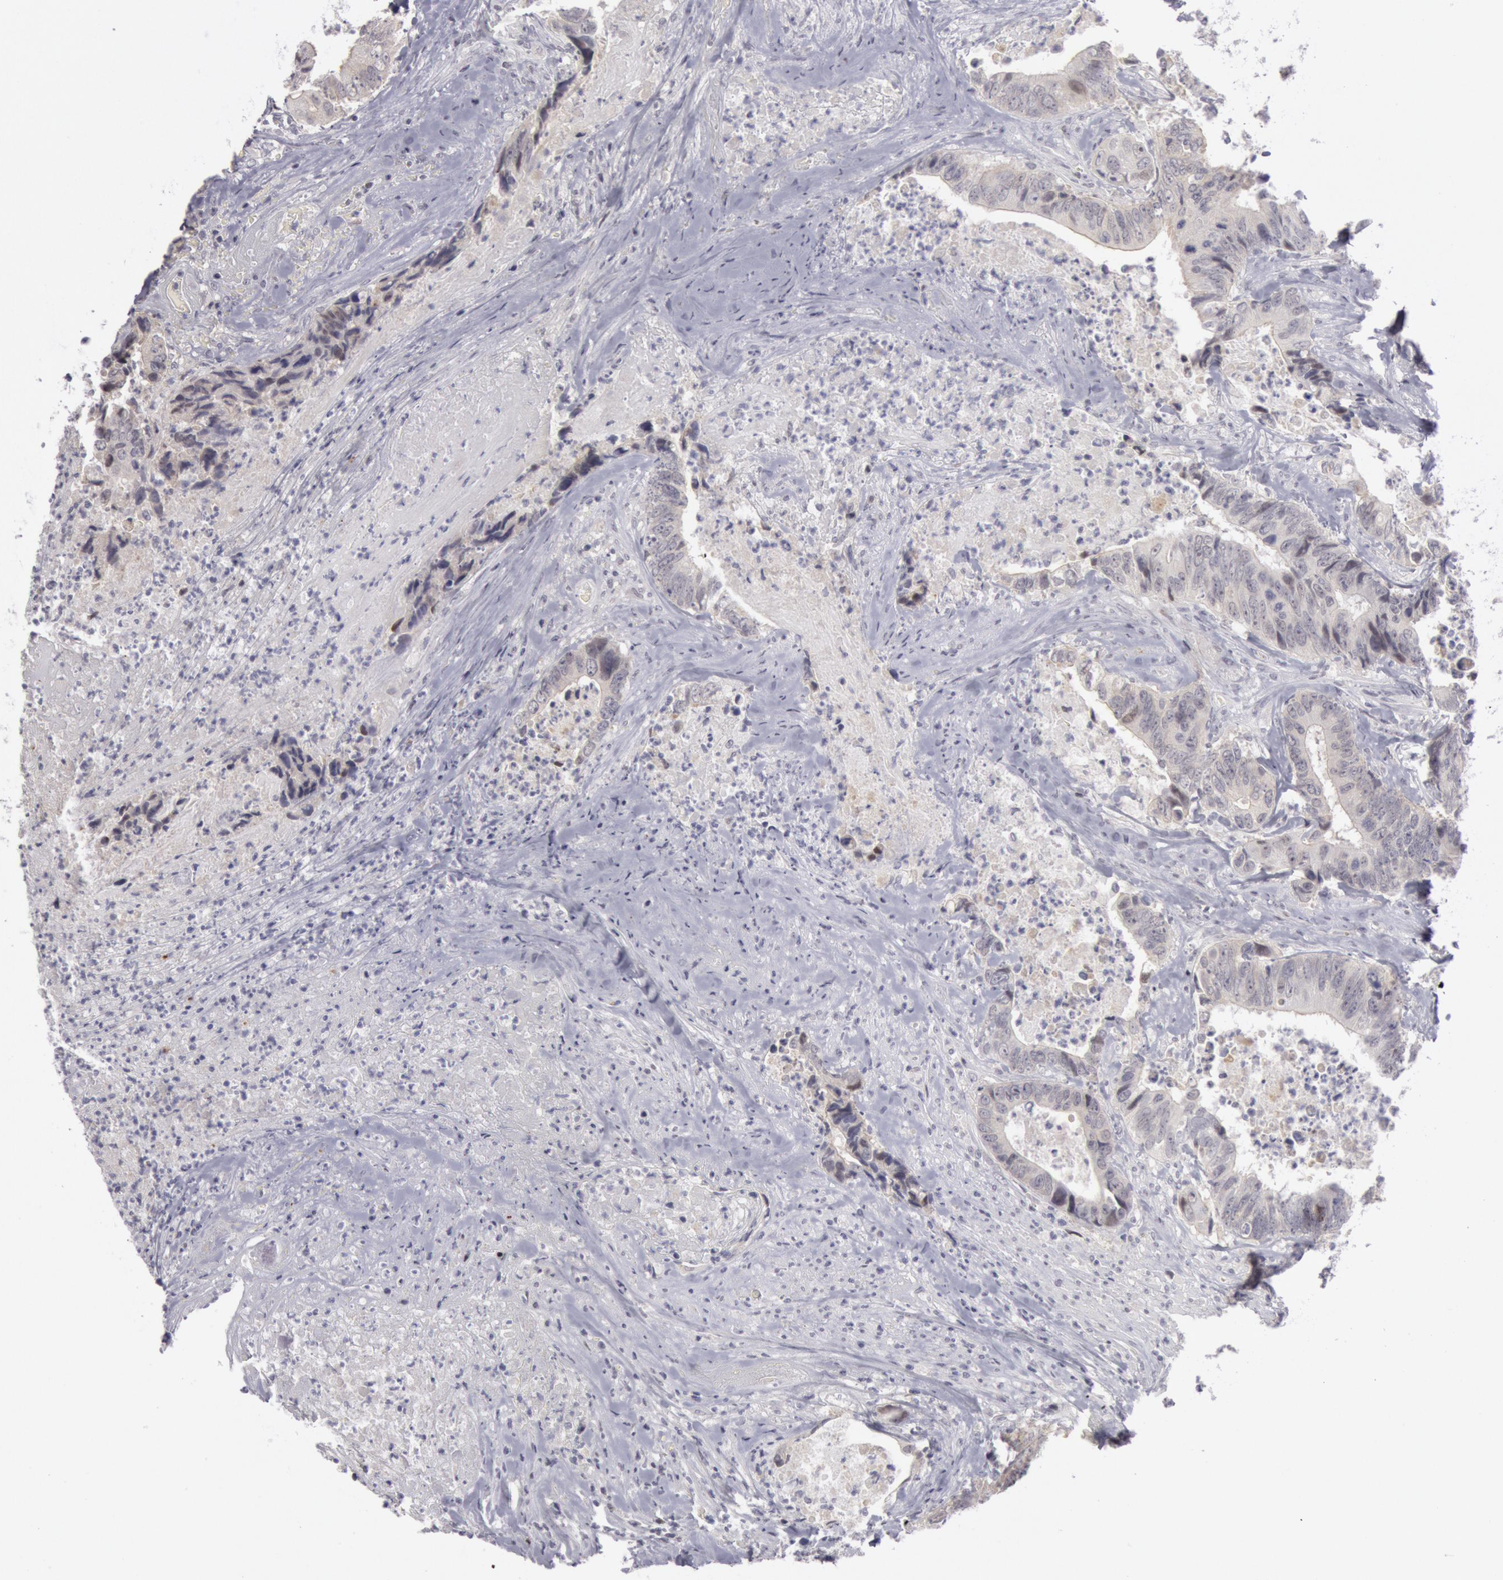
{"staining": {"intensity": "weak", "quantity": "25%-75%", "location": "cytoplasmic/membranous"}, "tissue": "colorectal cancer", "cell_type": "Tumor cells", "image_type": "cancer", "snomed": [{"axis": "morphology", "description": "Adenocarcinoma, NOS"}, {"axis": "topography", "description": "Rectum"}], "caption": "A low amount of weak cytoplasmic/membranous positivity is appreciated in about 25%-75% of tumor cells in colorectal adenocarcinoma tissue.", "gene": "JOSD1", "patient": {"sex": "female", "age": 65}}